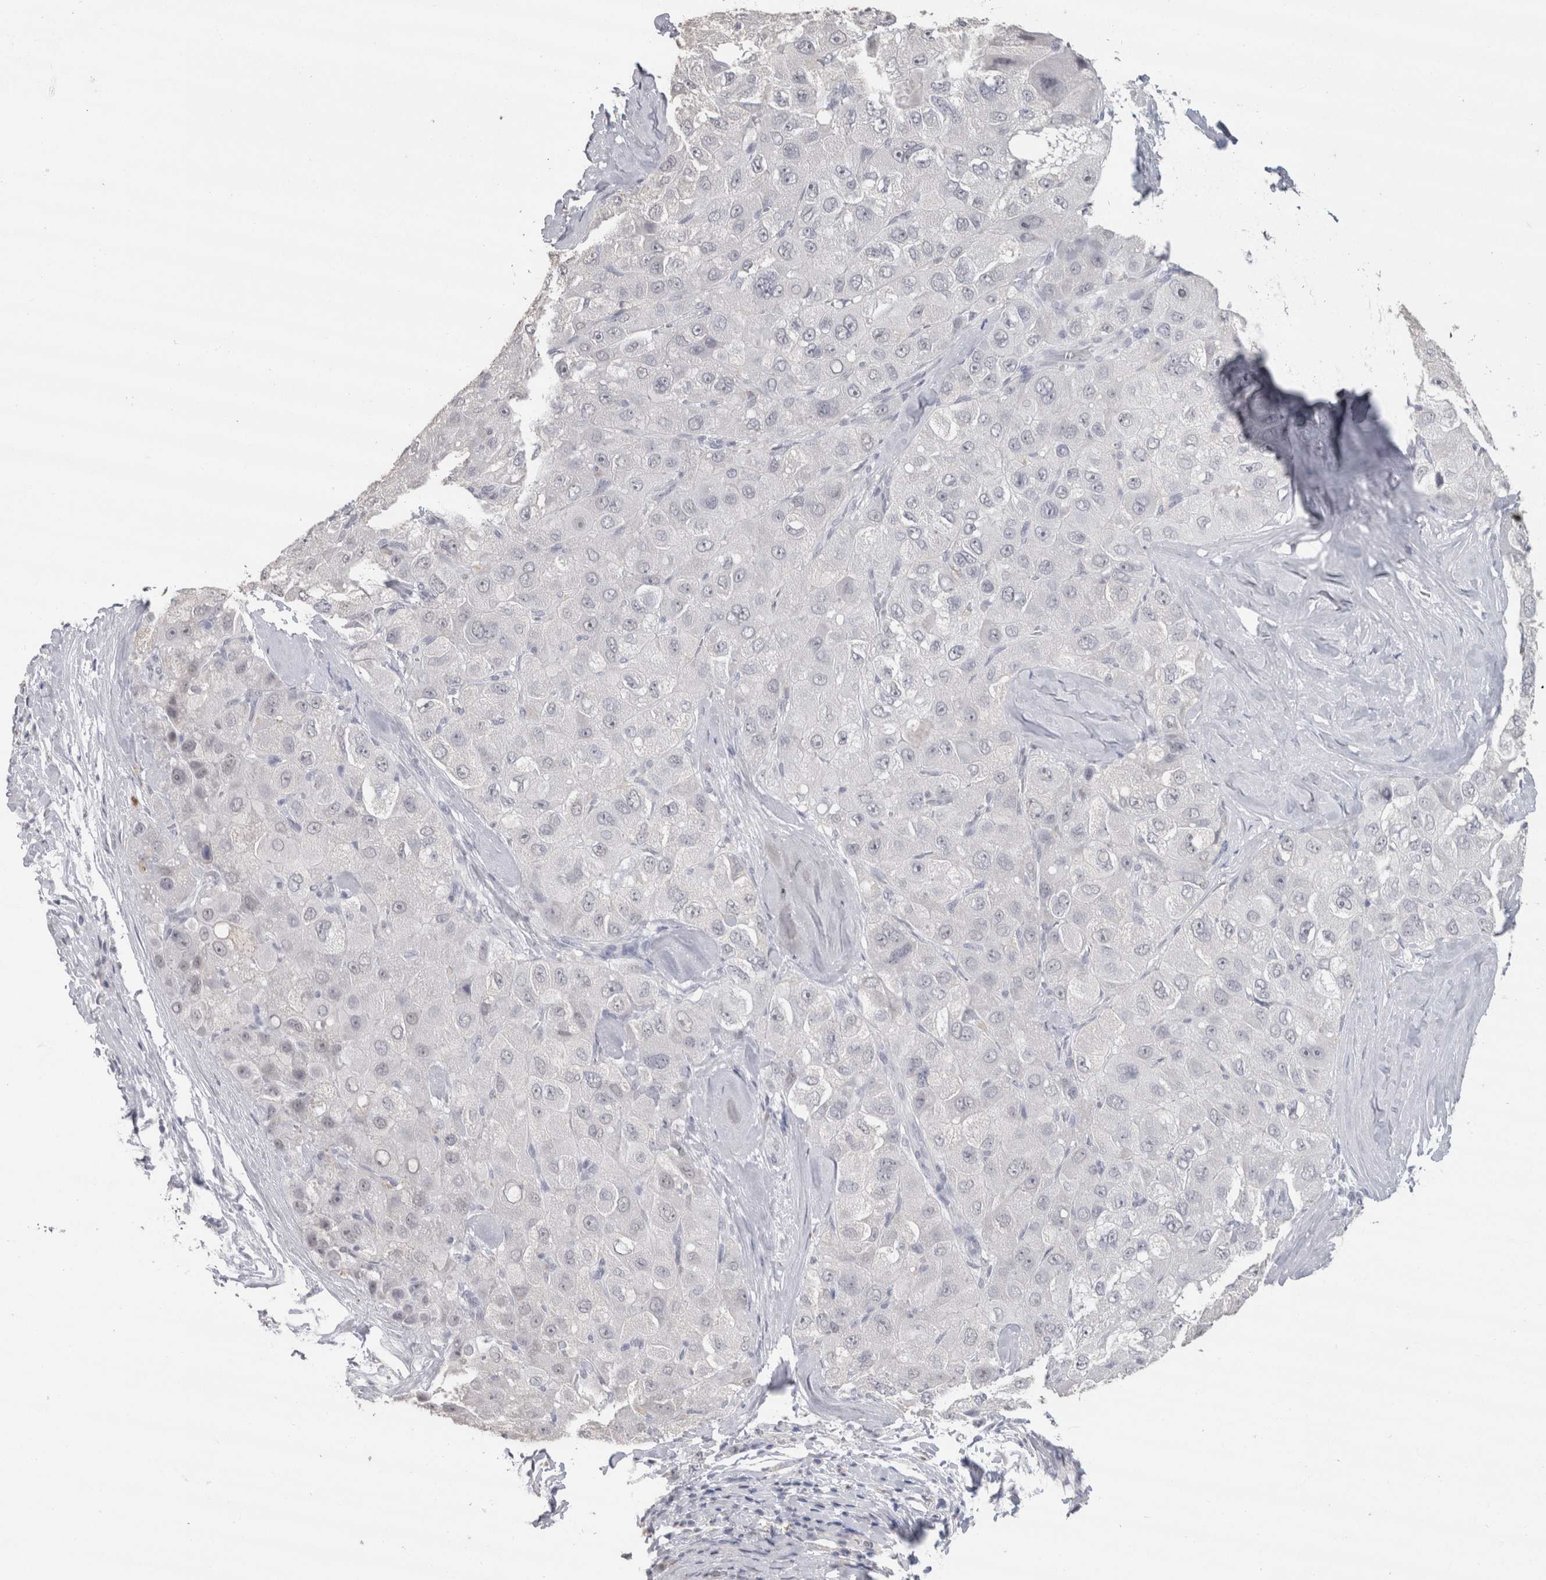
{"staining": {"intensity": "negative", "quantity": "none", "location": "none"}, "tissue": "liver cancer", "cell_type": "Tumor cells", "image_type": "cancer", "snomed": [{"axis": "morphology", "description": "Carcinoma, Hepatocellular, NOS"}, {"axis": "topography", "description": "Liver"}], "caption": "Tumor cells are negative for brown protein staining in liver cancer.", "gene": "CDH17", "patient": {"sex": "male", "age": 80}}